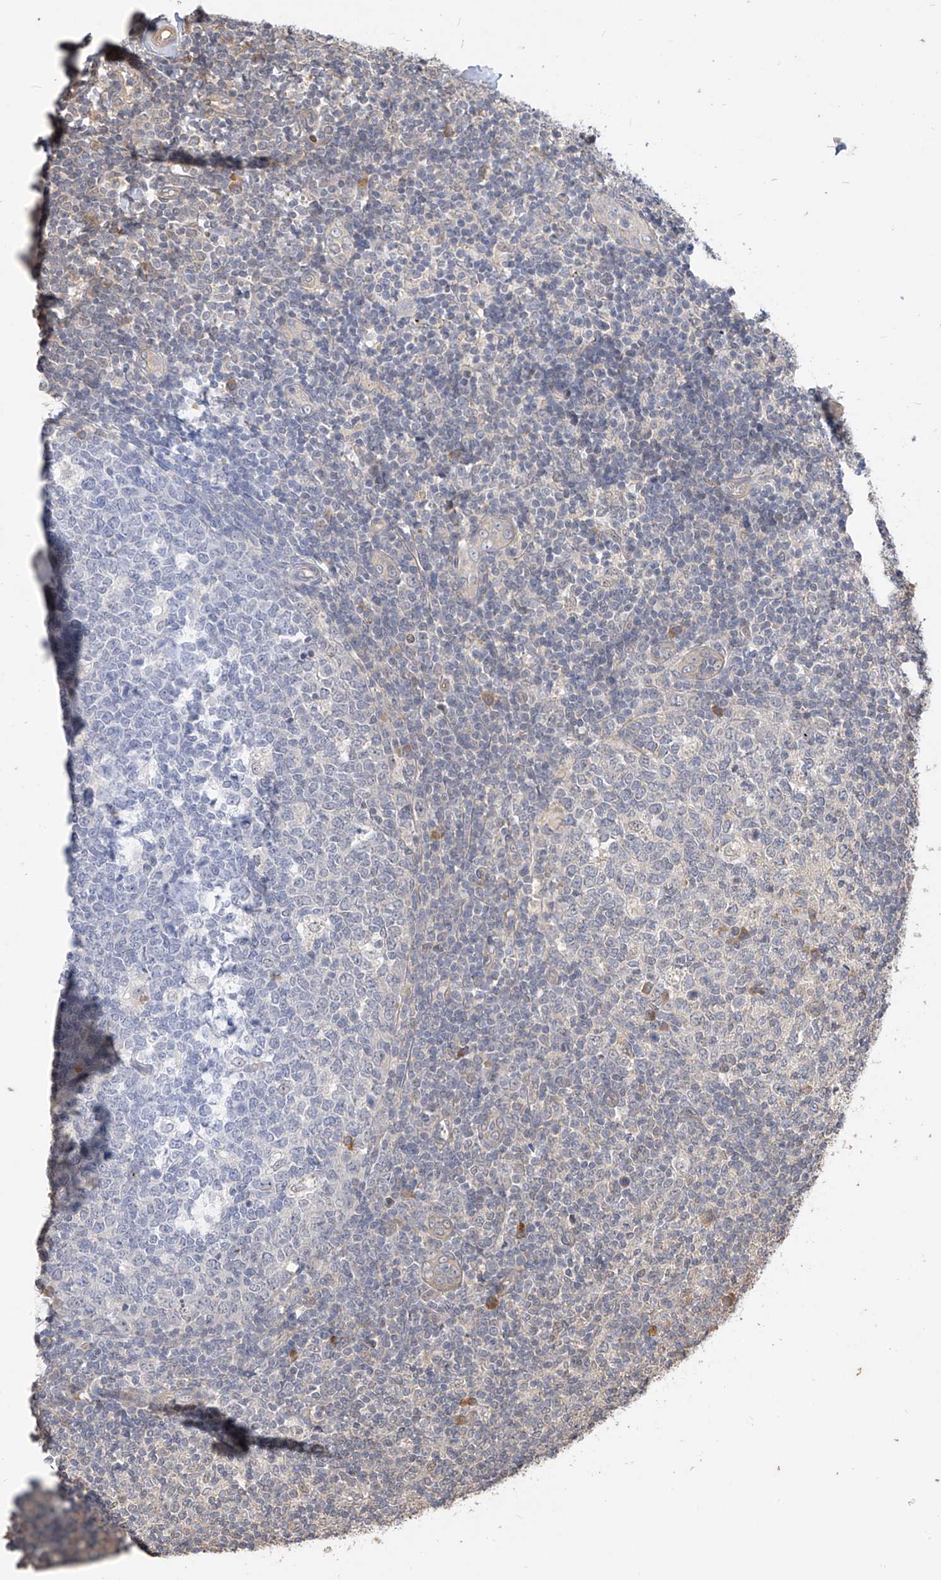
{"staining": {"intensity": "negative", "quantity": "none", "location": "none"}, "tissue": "tonsil", "cell_type": "Germinal center cells", "image_type": "normal", "snomed": [{"axis": "morphology", "description": "Normal tissue, NOS"}, {"axis": "topography", "description": "Tonsil"}], "caption": "Germinal center cells are negative for protein expression in unremarkable human tonsil. (Stains: DAB (3,3'-diaminobenzidine) immunohistochemistry with hematoxylin counter stain, Microscopy: brightfield microscopy at high magnification).", "gene": "OFD1", "patient": {"sex": "female", "age": 19}}